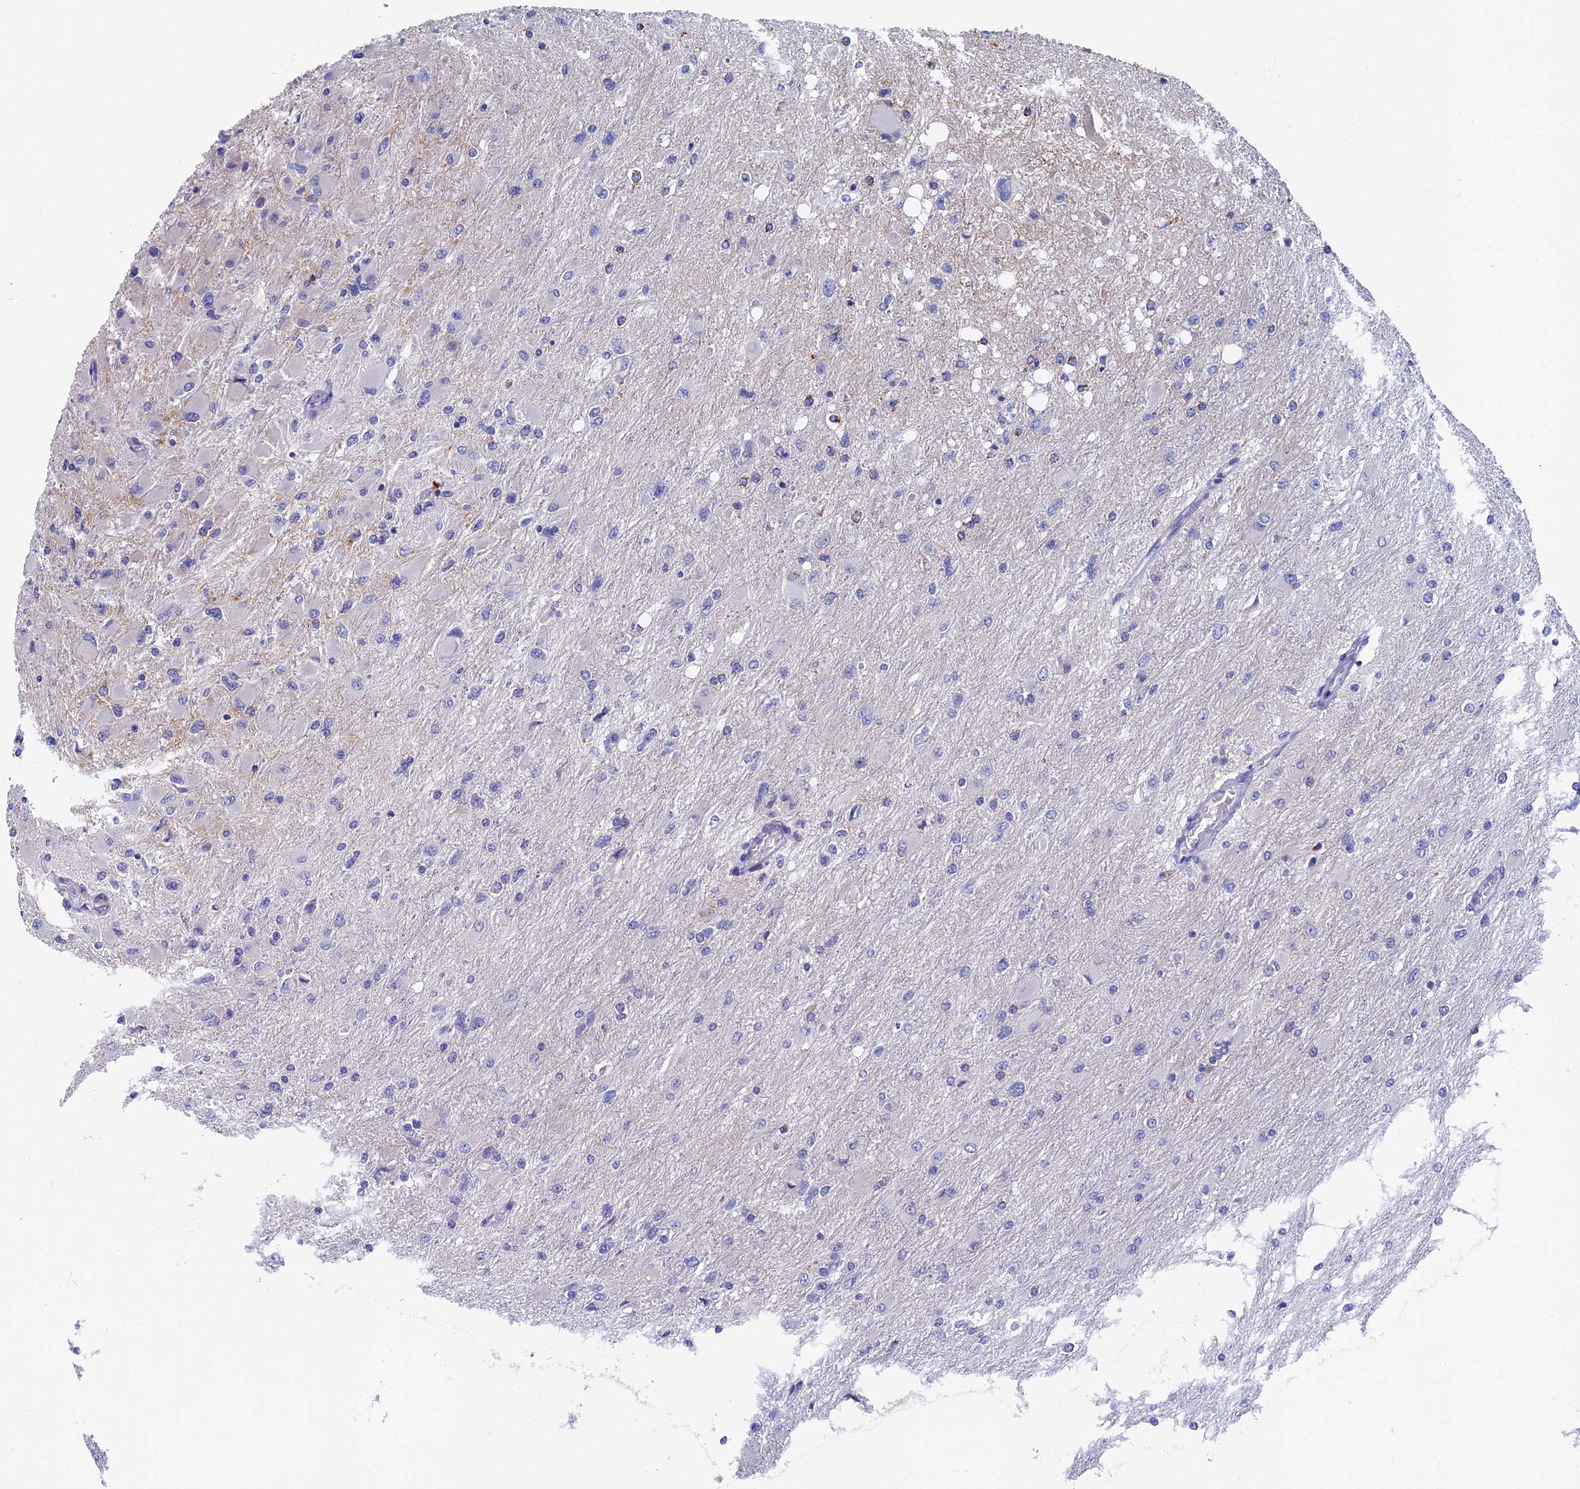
{"staining": {"intensity": "negative", "quantity": "none", "location": "none"}, "tissue": "glioma", "cell_type": "Tumor cells", "image_type": "cancer", "snomed": [{"axis": "morphology", "description": "Glioma, malignant, High grade"}, {"axis": "topography", "description": "Cerebral cortex"}], "caption": "The micrograph exhibits no staining of tumor cells in malignant high-grade glioma.", "gene": "OAT", "patient": {"sex": "female", "age": 36}}